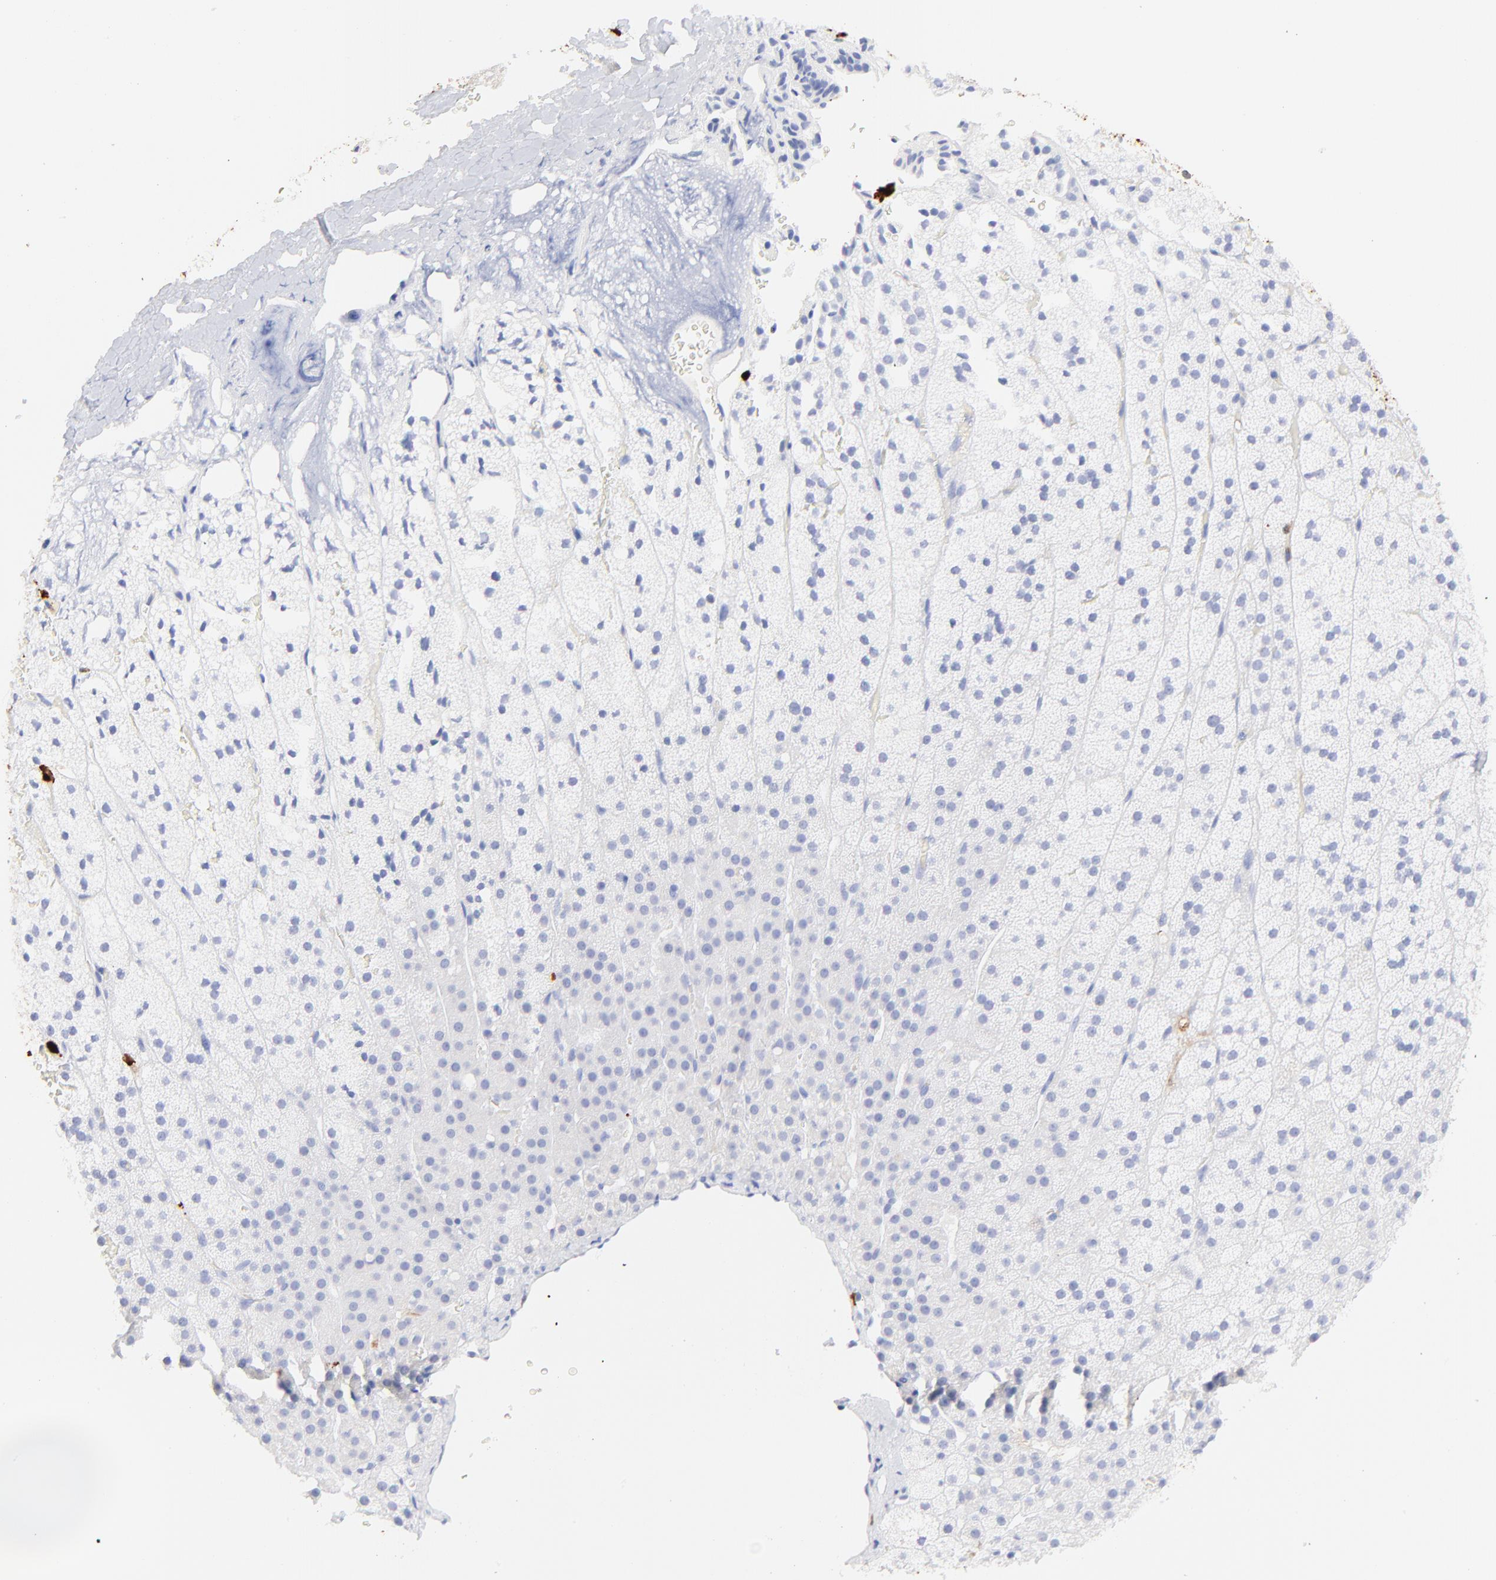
{"staining": {"intensity": "negative", "quantity": "none", "location": "none"}, "tissue": "adrenal gland", "cell_type": "Glandular cells", "image_type": "normal", "snomed": [{"axis": "morphology", "description": "Normal tissue, NOS"}, {"axis": "topography", "description": "Adrenal gland"}], "caption": "Protein analysis of unremarkable adrenal gland shows no significant expression in glandular cells.", "gene": "S100A12", "patient": {"sex": "male", "age": 35}}